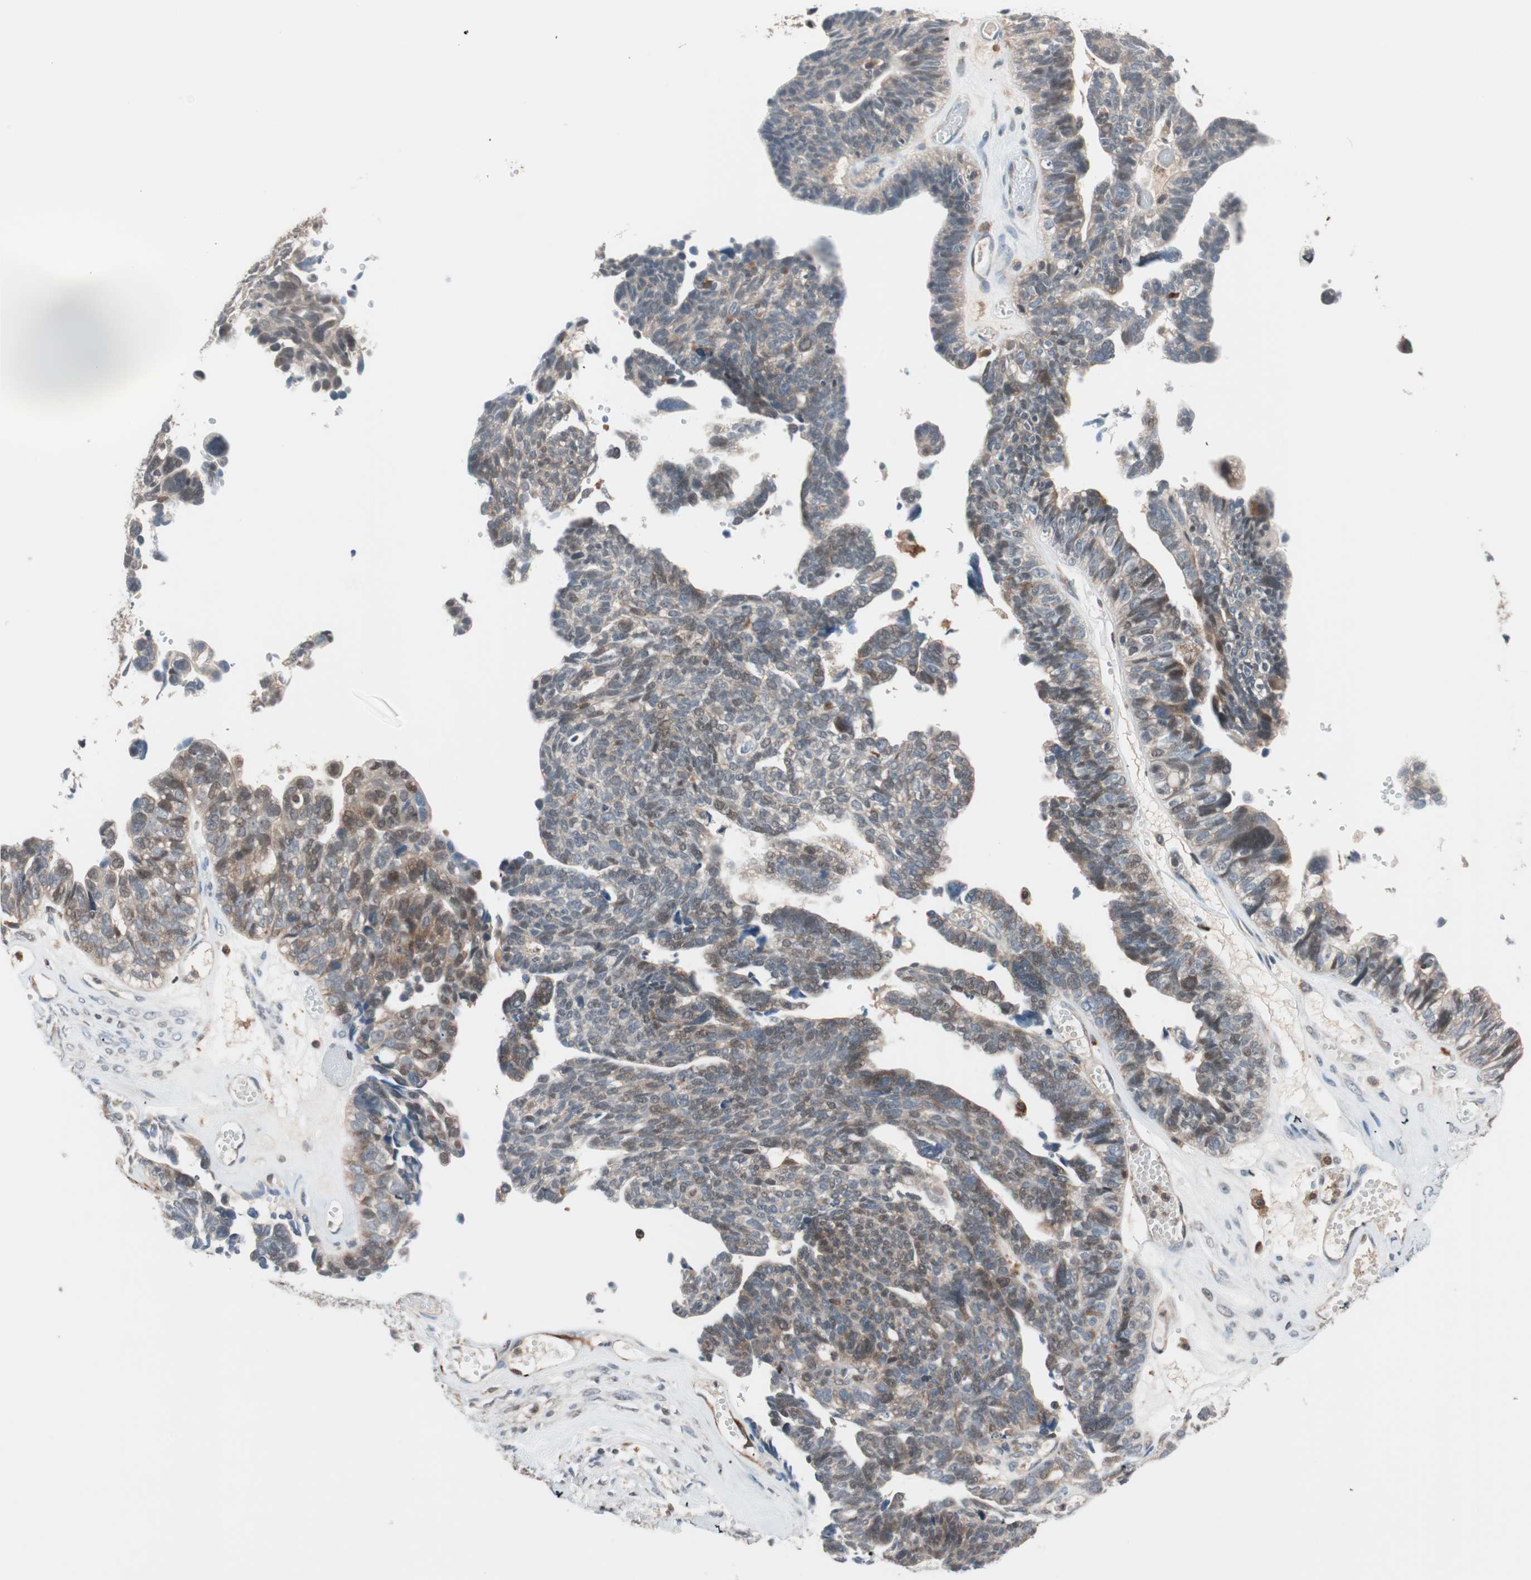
{"staining": {"intensity": "weak", "quantity": "25%-75%", "location": "cytoplasmic/membranous"}, "tissue": "ovarian cancer", "cell_type": "Tumor cells", "image_type": "cancer", "snomed": [{"axis": "morphology", "description": "Cystadenocarcinoma, serous, NOS"}, {"axis": "topography", "description": "Ovary"}], "caption": "This is a photomicrograph of immunohistochemistry (IHC) staining of ovarian cancer, which shows weak positivity in the cytoplasmic/membranous of tumor cells.", "gene": "PIK3R3", "patient": {"sex": "female", "age": 79}}